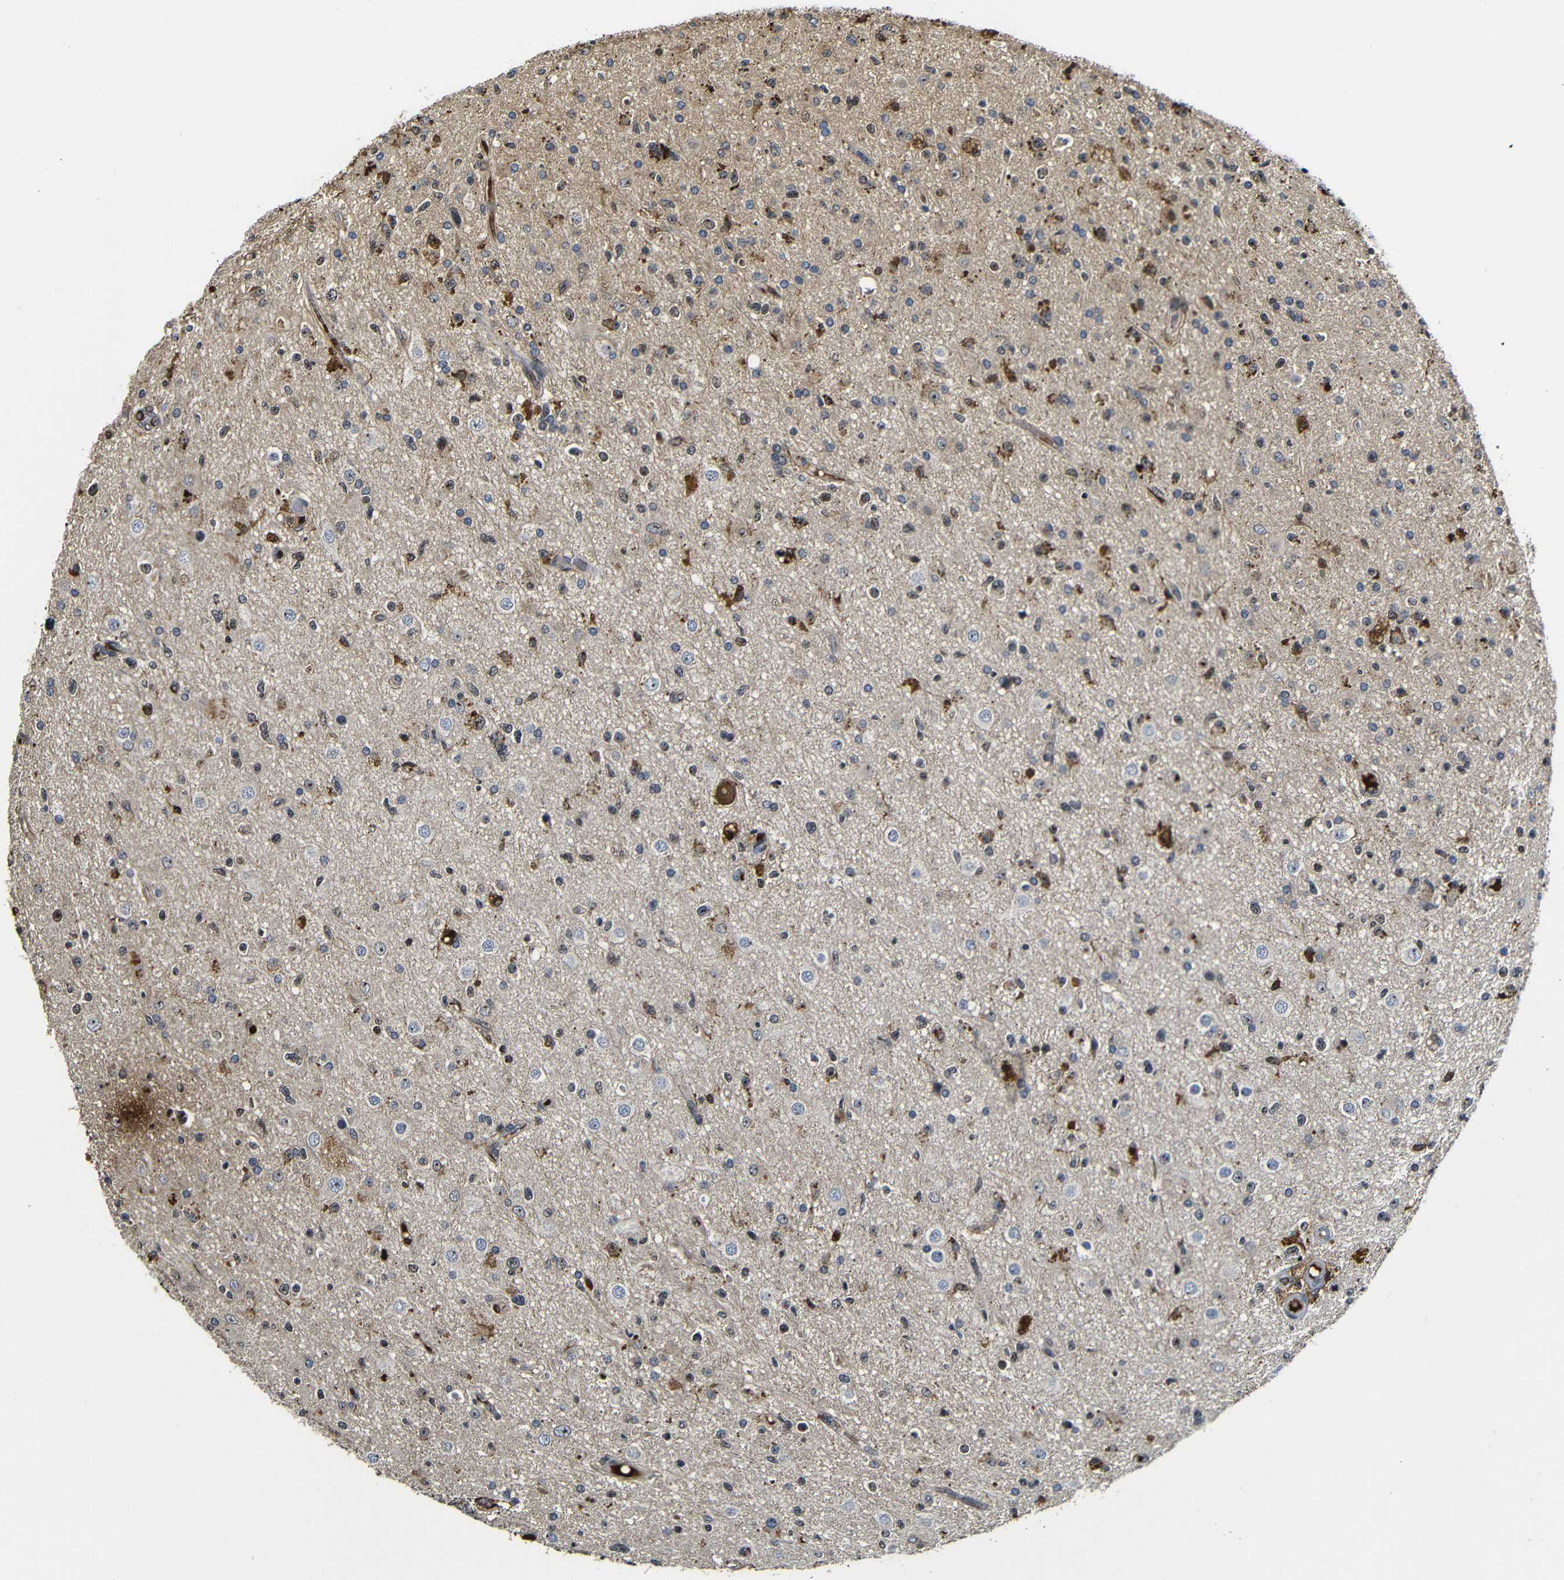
{"staining": {"intensity": "negative", "quantity": "none", "location": "none"}, "tissue": "glioma", "cell_type": "Tumor cells", "image_type": "cancer", "snomed": [{"axis": "morphology", "description": "Glioma, malignant, High grade"}, {"axis": "topography", "description": "Brain"}], "caption": "Immunohistochemistry (IHC) of human glioma demonstrates no expression in tumor cells. The staining is performed using DAB brown chromogen with nuclei counter-stained in using hematoxylin.", "gene": "MYC", "patient": {"sex": "male", "age": 33}}